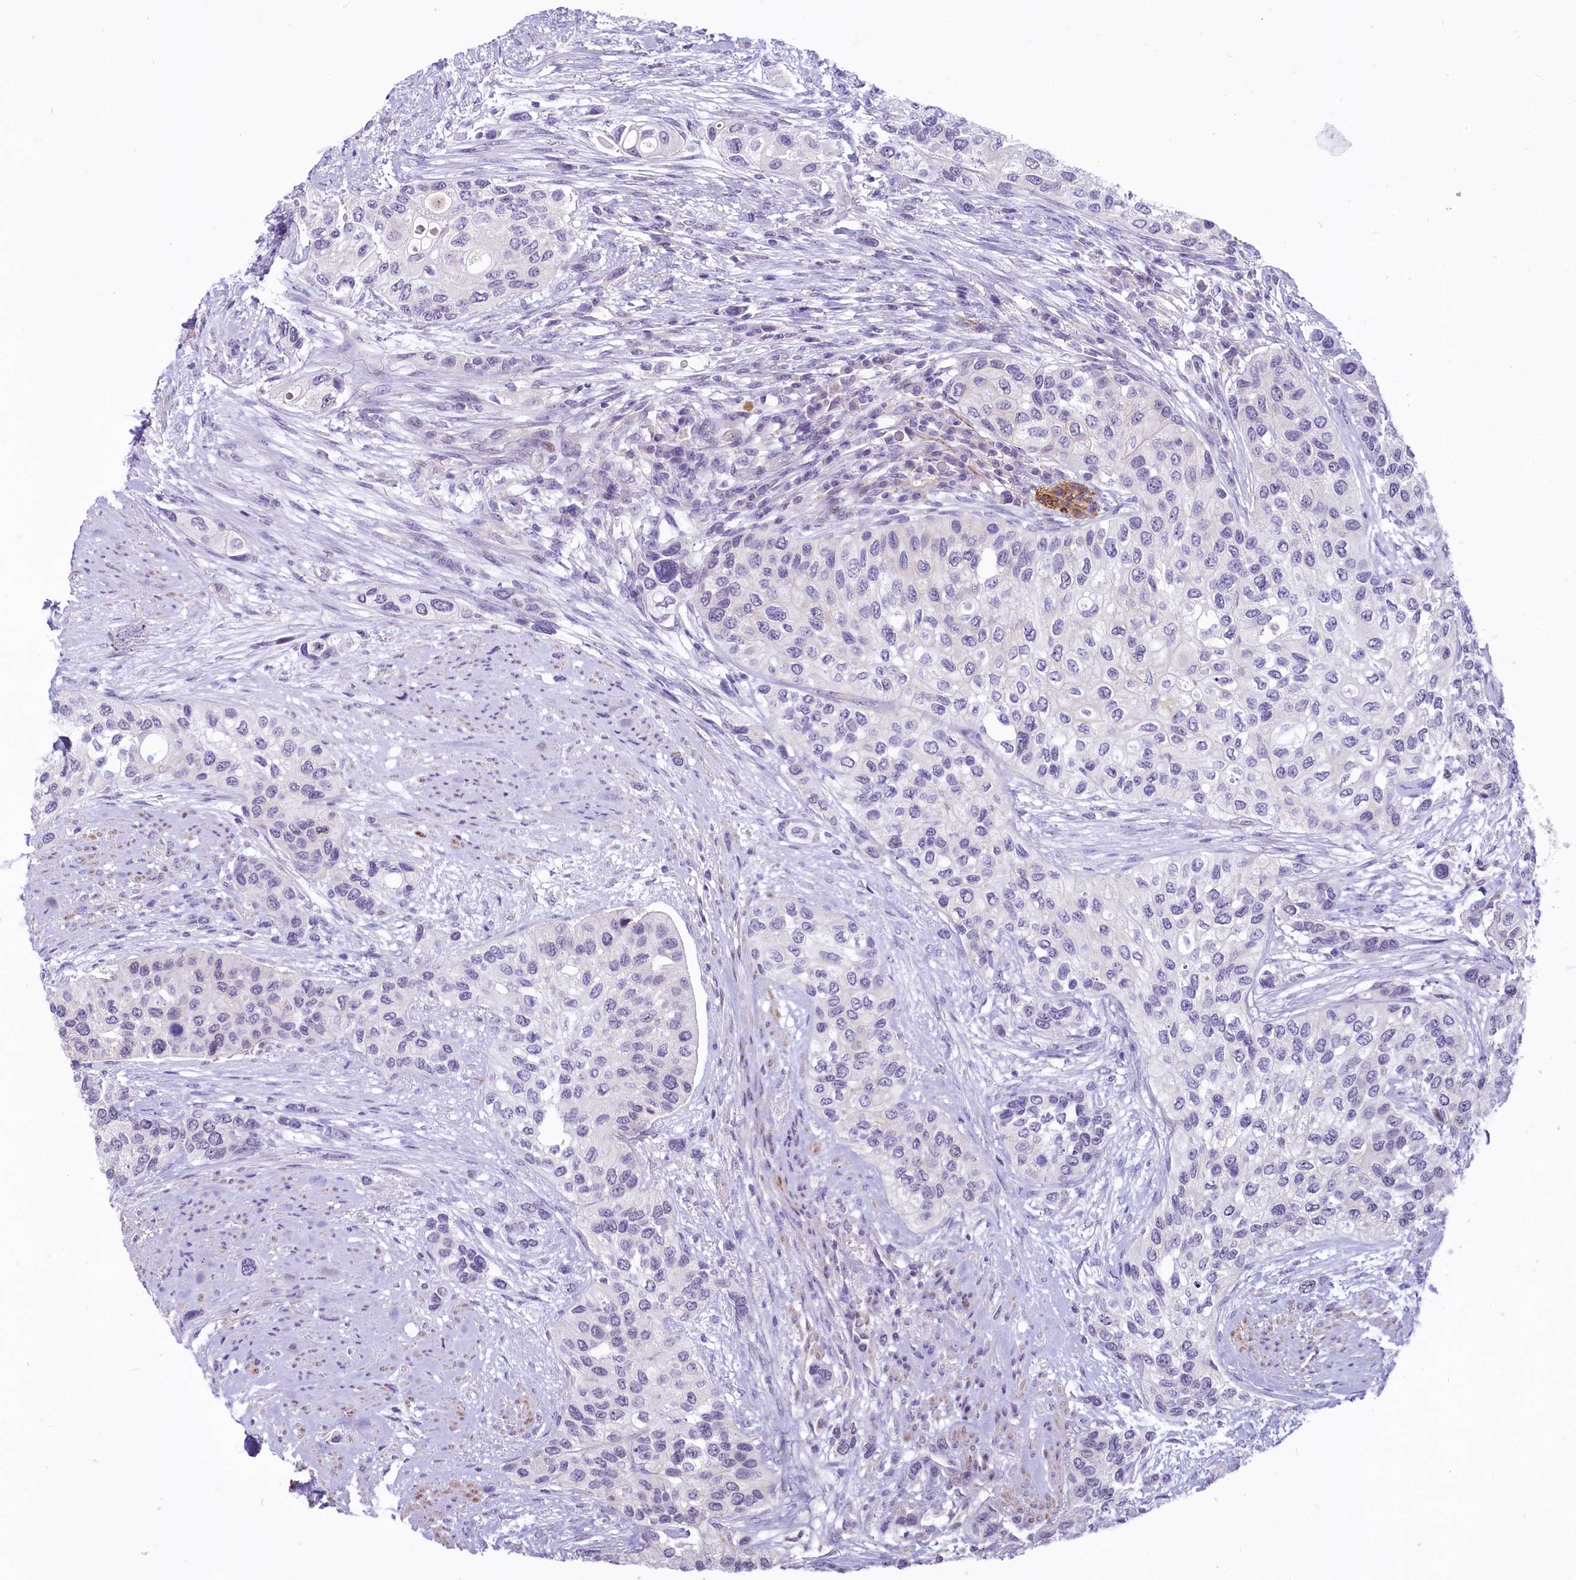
{"staining": {"intensity": "negative", "quantity": "none", "location": "none"}, "tissue": "urothelial cancer", "cell_type": "Tumor cells", "image_type": "cancer", "snomed": [{"axis": "morphology", "description": "Normal tissue, NOS"}, {"axis": "morphology", "description": "Urothelial carcinoma, High grade"}, {"axis": "topography", "description": "Vascular tissue"}, {"axis": "topography", "description": "Urinary bladder"}], "caption": "DAB (3,3'-diaminobenzidine) immunohistochemical staining of human urothelial cancer shows no significant expression in tumor cells.", "gene": "PROCR", "patient": {"sex": "female", "age": 56}}